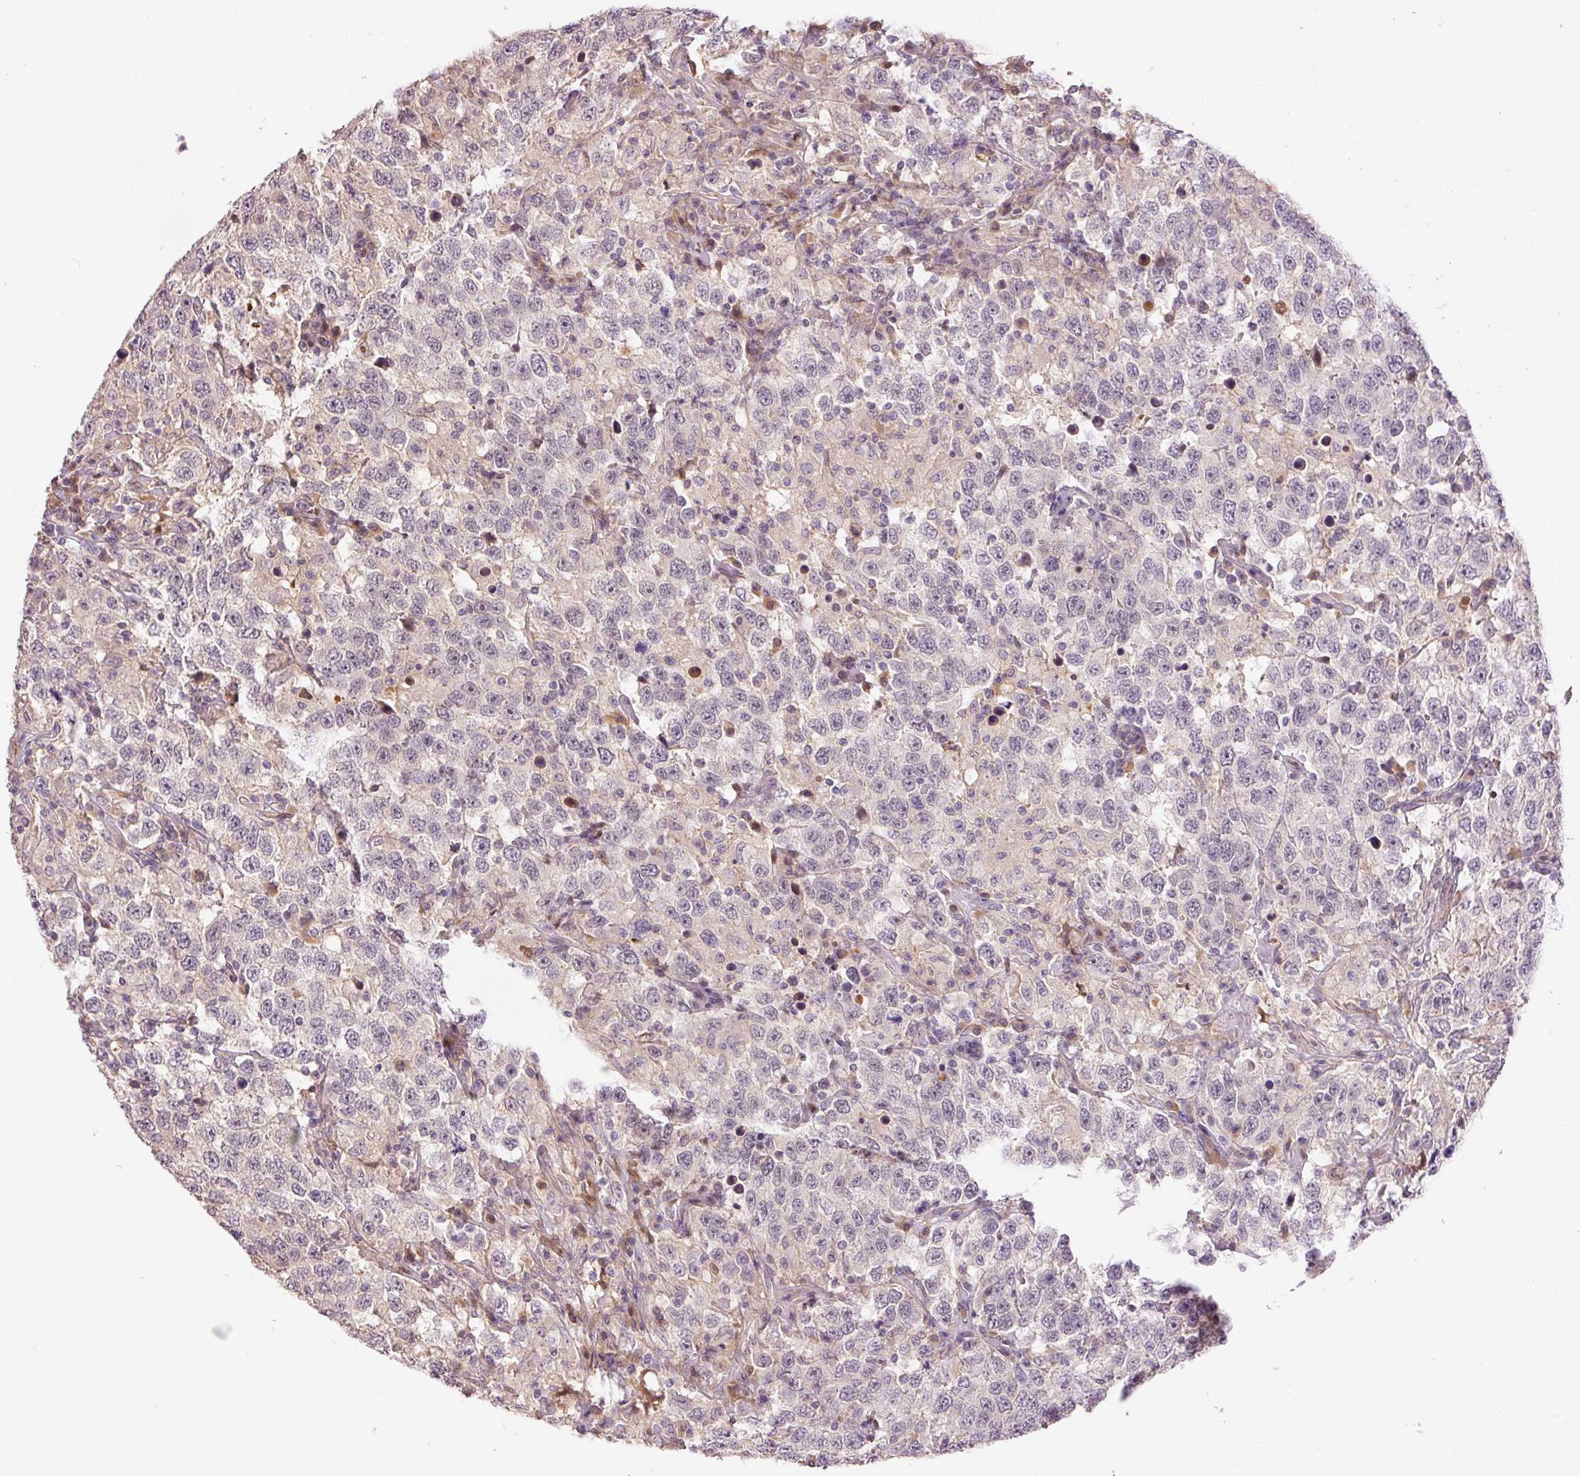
{"staining": {"intensity": "negative", "quantity": "none", "location": "none"}, "tissue": "testis cancer", "cell_type": "Tumor cells", "image_type": "cancer", "snomed": [{"axis": "morphology", "description": "Seminoma, NOS"}, {"axis": "topography", "description": "Testis"}], "caption": "Tumor cells show no significant staining in testis cancer.", "gene": "CMTM8", "patient": {"sex": "male", "age": 41}}